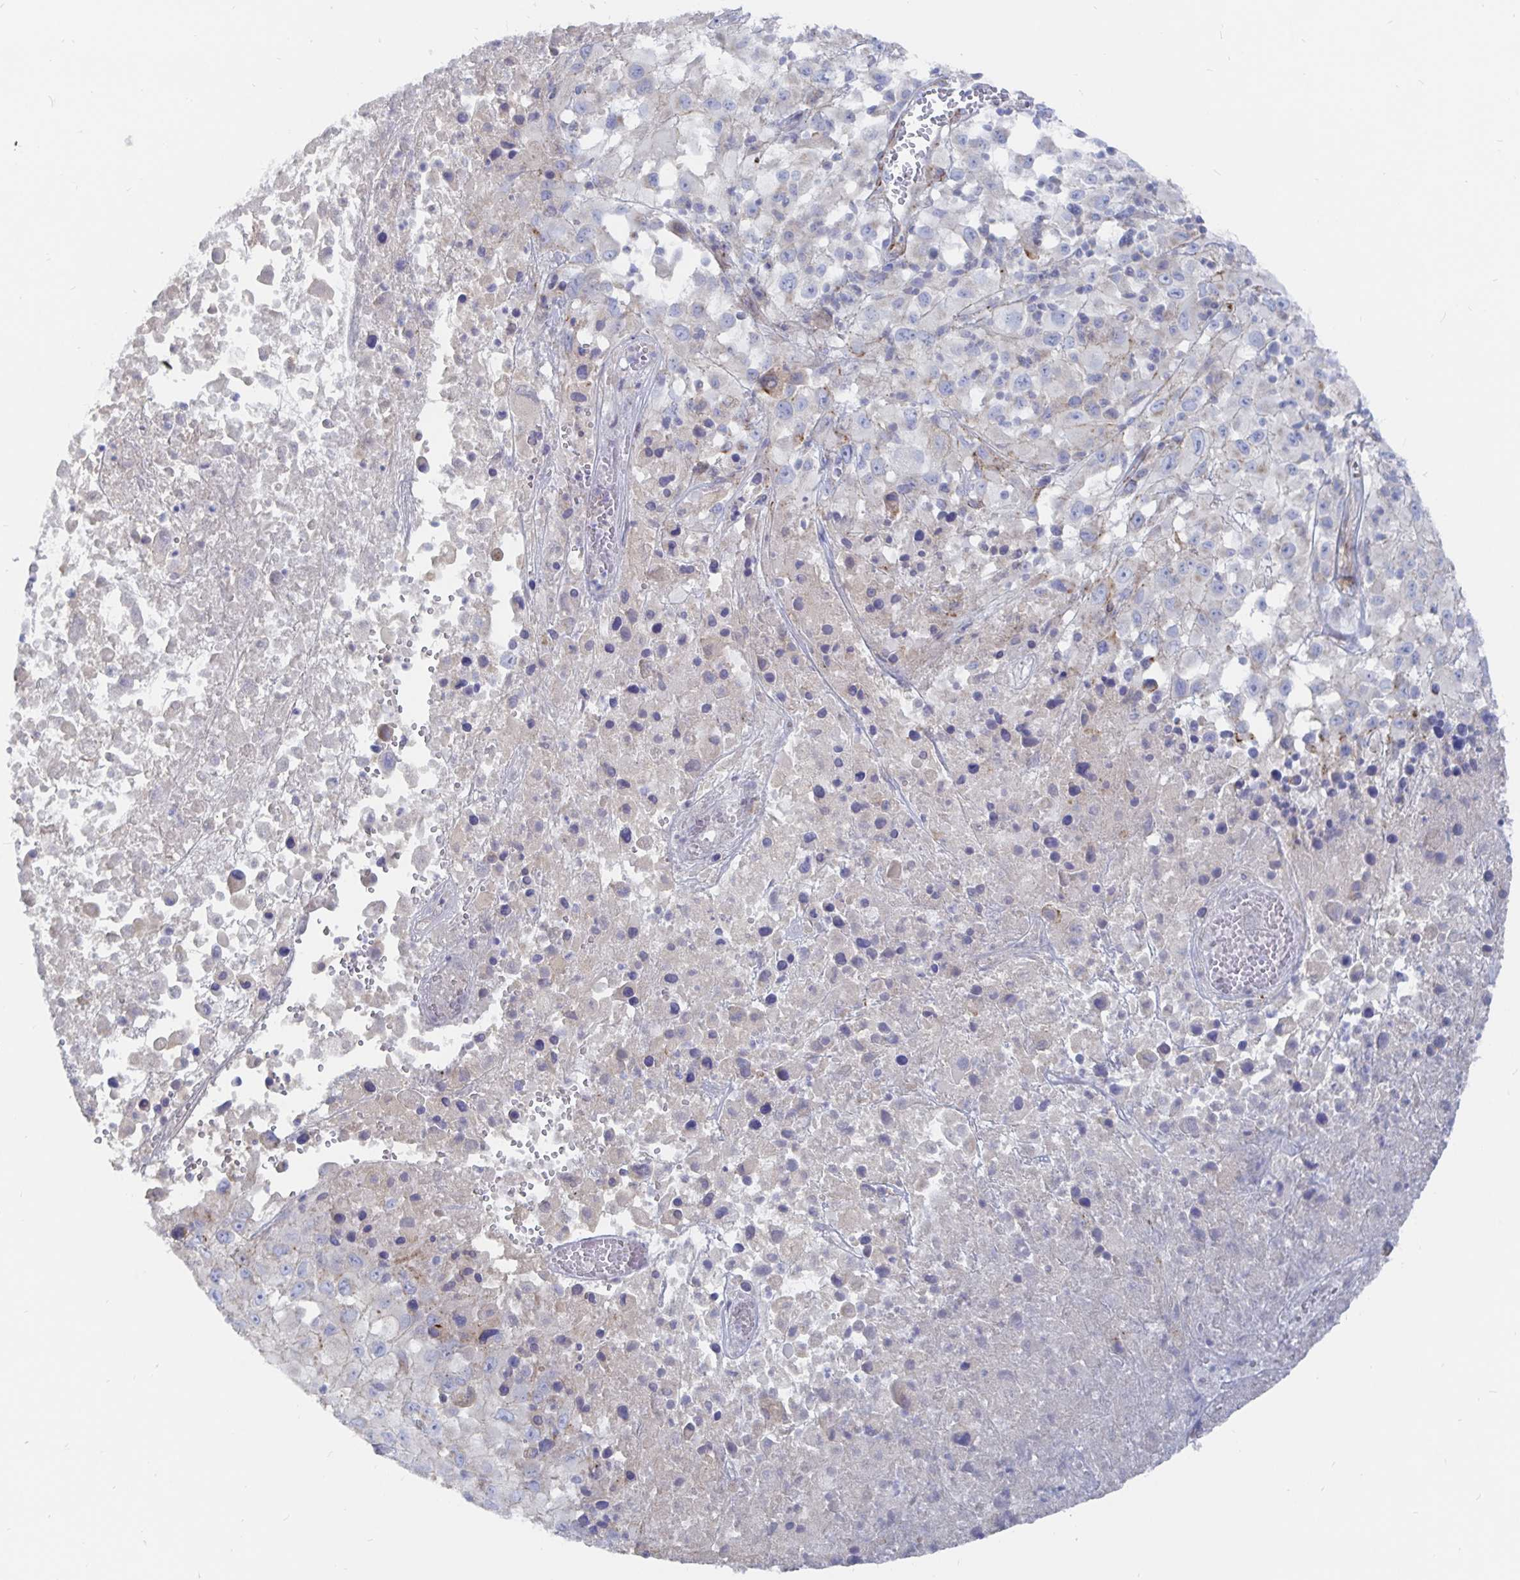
{"staining": {"intensity": "negative", "quantity": "none", "location": "none"}, "tissue": "melanoma", "cell_type": "Tumor cells", "image_type": "cancer", "snomed": [{"axis": "morphology", "description": "Malignant melanoma, Metastatic site"}, {"axis": "topography", "description": "Soft tissue"}], "caption": "The immunohistochemistry photomicrograph has no significant staining in tumor cells of malignant melanoma (metastatic site) tissue.", "gene": "COX16", "patient": {"sex": "male", "age": 50}}